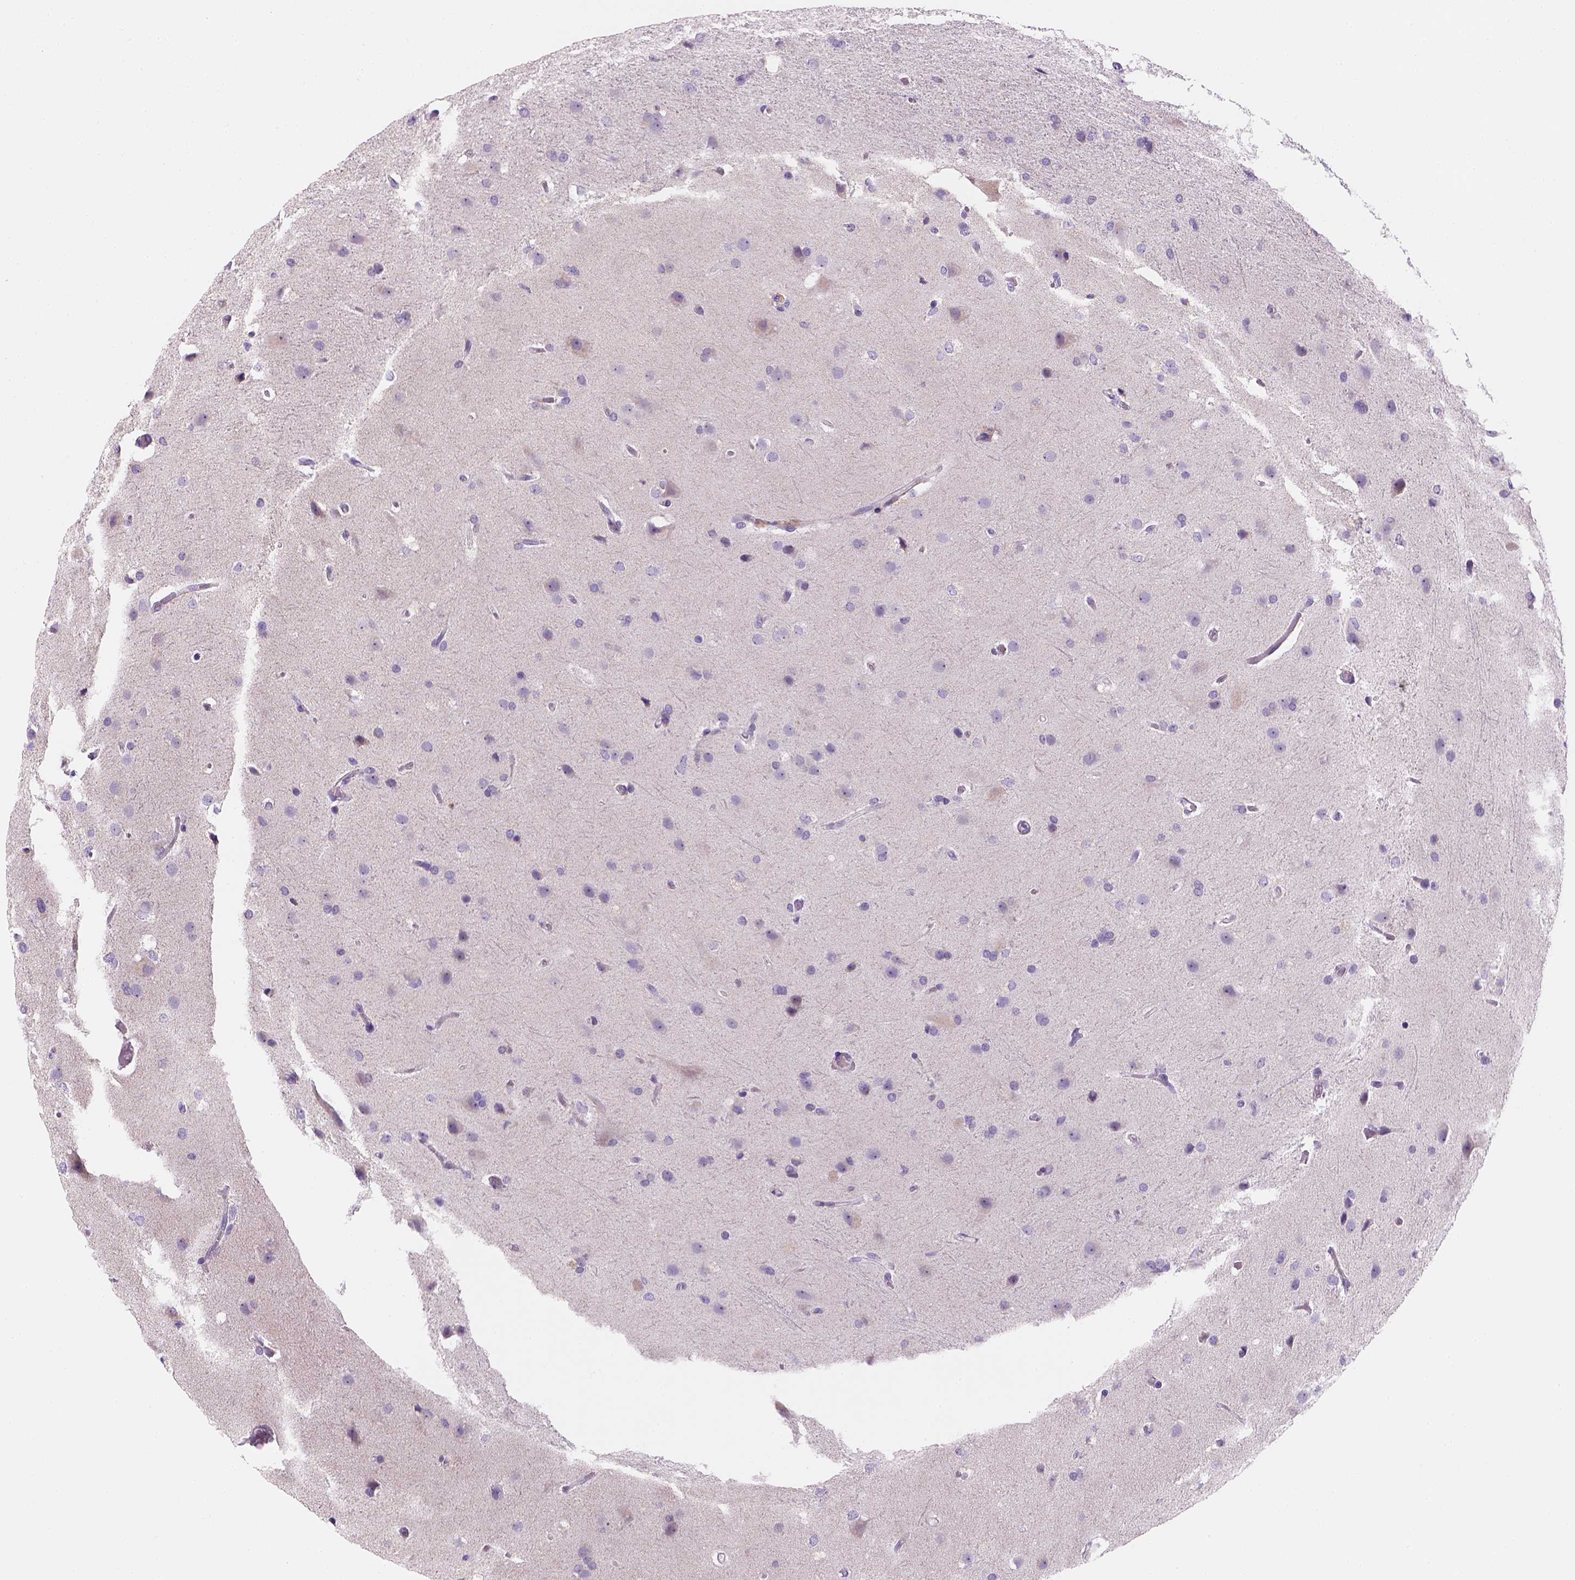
{"staining": {"intensity": "negative", "quantity": "none", "location": "none"}, "tissue": "glioma", "cell_type": "Tumor cells", "image_type": "cancer", "snomed": [{"axis": "morphology", "description": "Glioma, malignant, High grade"}, {"axis": "topography", "description": "Brain"}], "caption": "High power microscopy micrograph of an immunohistochemistry (IHC) micrograph of malignant high-grade glioma, revealing no significant positivity in tumor cells. (DAB immunohistochemistry visualized using brightfield microscopy, high magnification).", "gene": "CES2", "patient": {"sex": "male", "age": 68}}